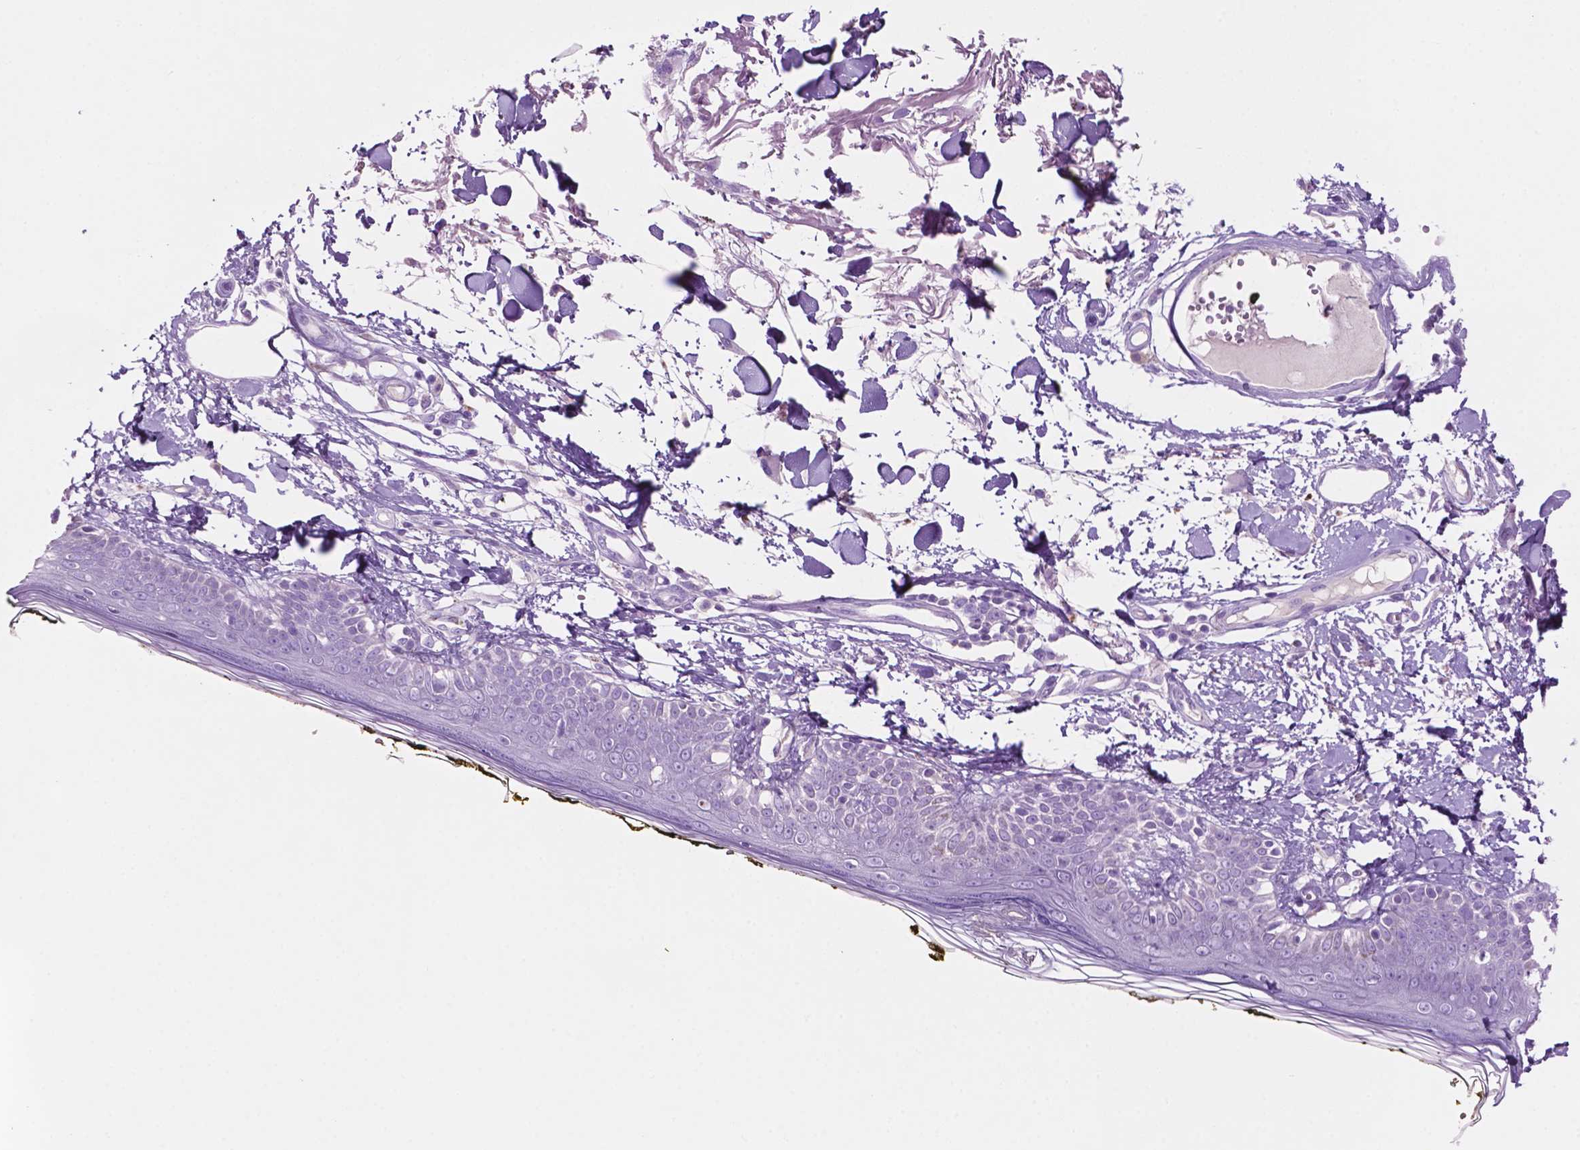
{"staining": {"intensity": "negative", "quantity": "none", "location": "none"}, "tissue": "skin", "cell_type": "Fibroblasts", "image_type": "normal", "snomed": [{"axis": "morphology", "description": "Normal tissue, NOS"}, {"axis": "topography", "description": "Skin"}], "caption": "Fibroblasts show no significant protein positivity in unremarkable skin.", "gene": "POU4F1", "patient": {"sex": "male", "age": 76}}